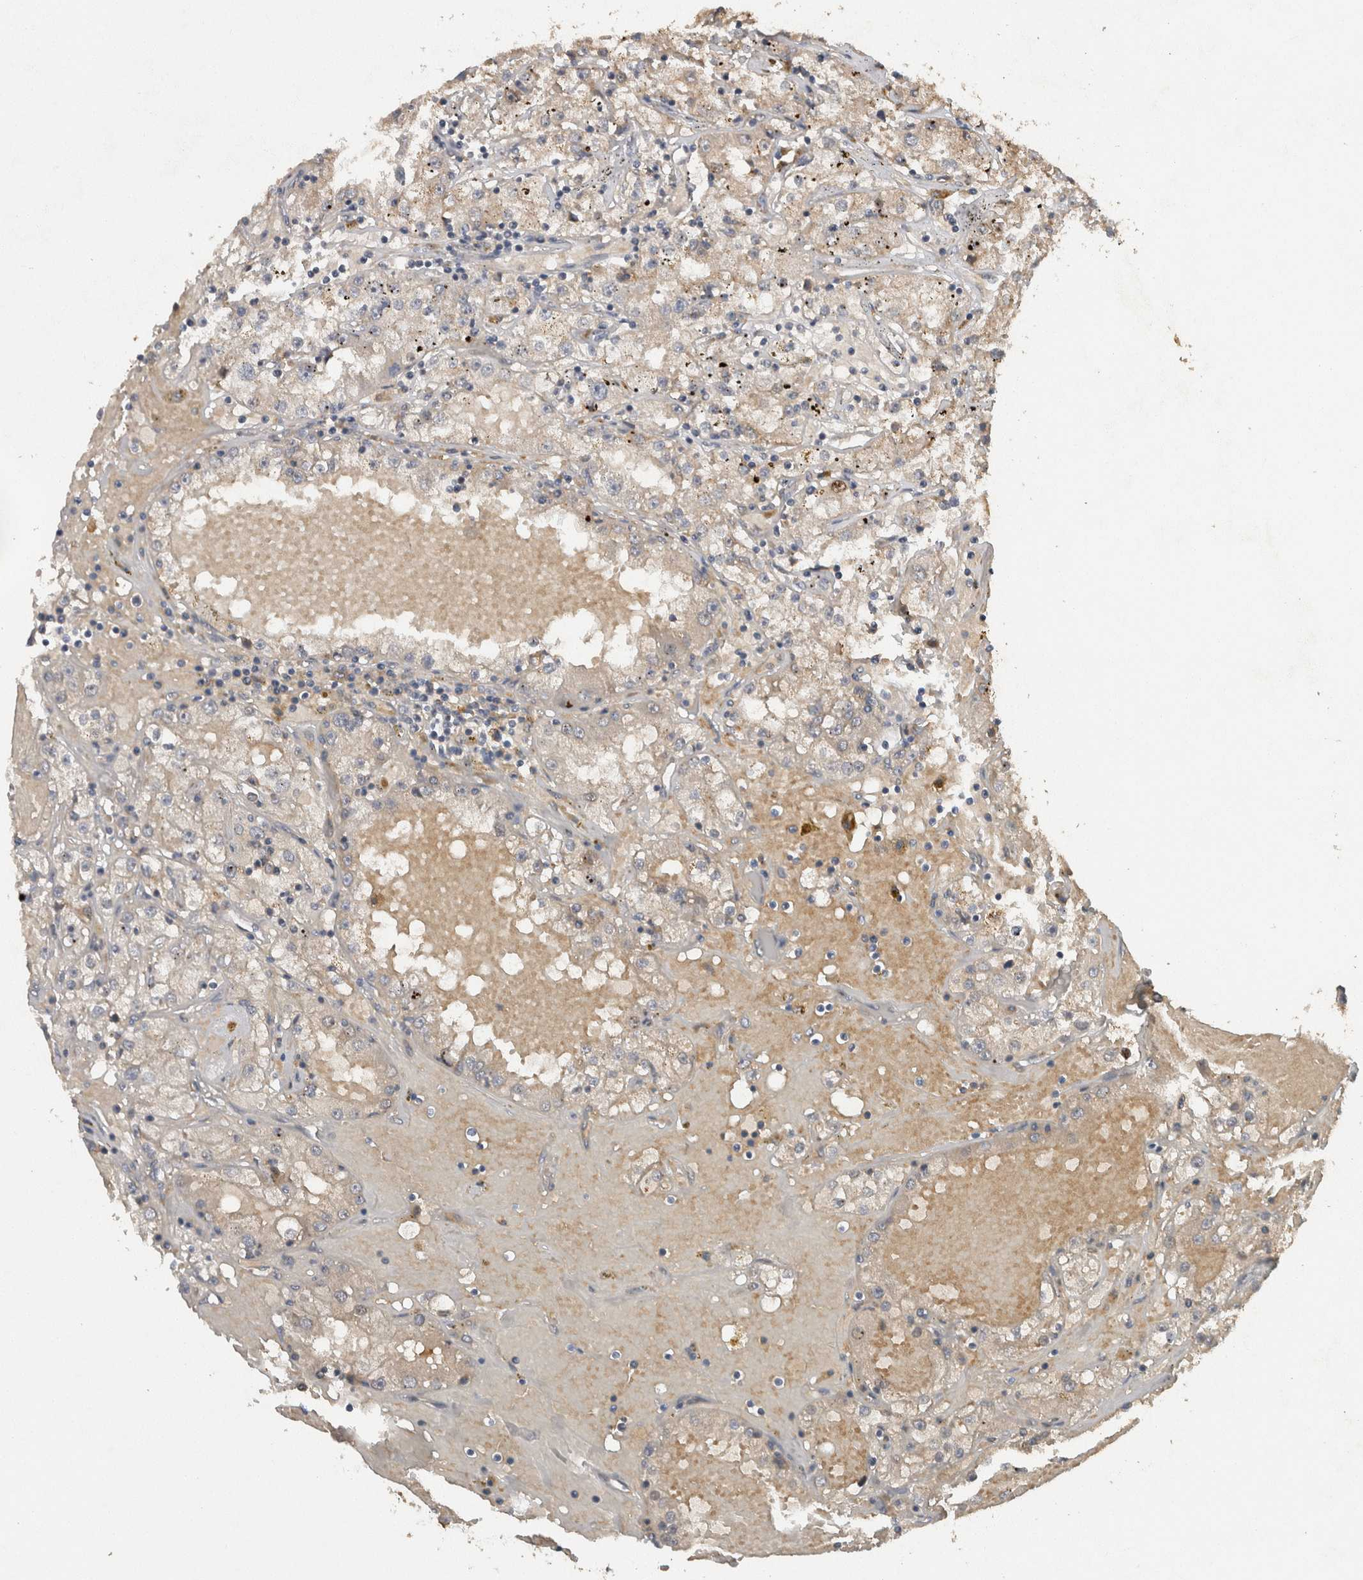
{"staining": {"intensity": "weak", "quantity": "<25%", "location": "cytoplasmic/membranous"}, "tissue": "renal cancer", "cell_type": "Tumor cells", "image_type": "cancer", "snomed": [{"axis": "morphology", "description": "Adenocarcinoma, NOS"}, {"axis": "topography", "description": "Kidney"}], "caption": "This photomicrograph is of renal cancer stained with immunohistochemistry (IHC) to label a protein in brown with the nuclei are counter-stained blue. There is no staining in tumor cells.", "gene": "ADGRL3", "patient": {"sex": "male", "age": 56}}